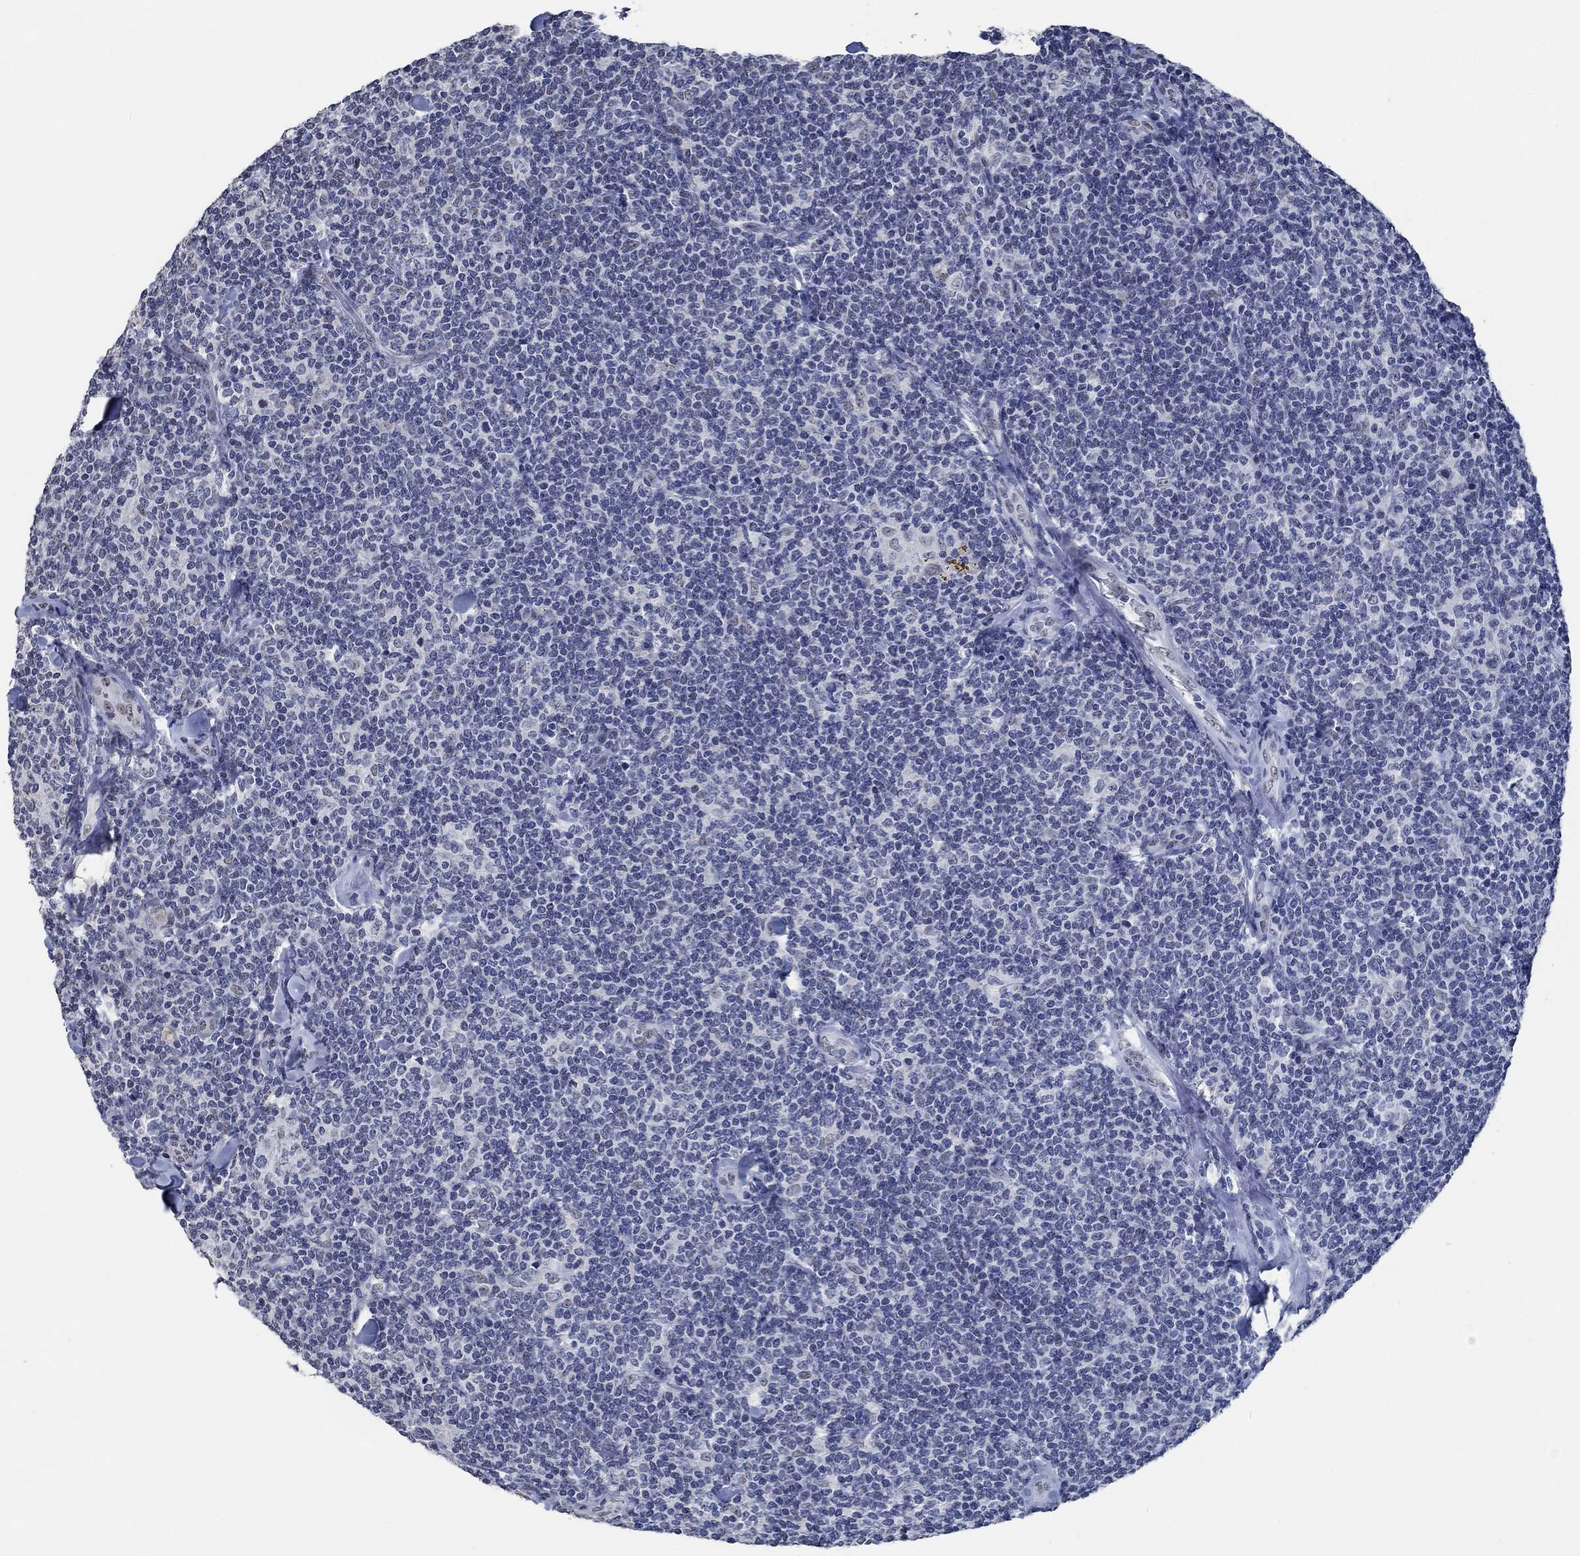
{"staining": {"intensity": "negative", "quantity": "none", "location": "none"}, "tissue": "lymphoma", "cell_type": "Tumor cells", "image_type": "cancer", "snomed": [{"axis": "morphology", "description": "Malignant lymphoma, non-Hodgkin's type, Low grade"}, {"axis": "topography", "description": "Lymph node"}], "caption": "This is an immunohistochemistry micrograph of malignant lymphoma, non-Hodgkin's type (low-grade). There is no expression in tumor cells.", "gene": "OBSCN", "patient": {"sex": "female", "age": 56}}